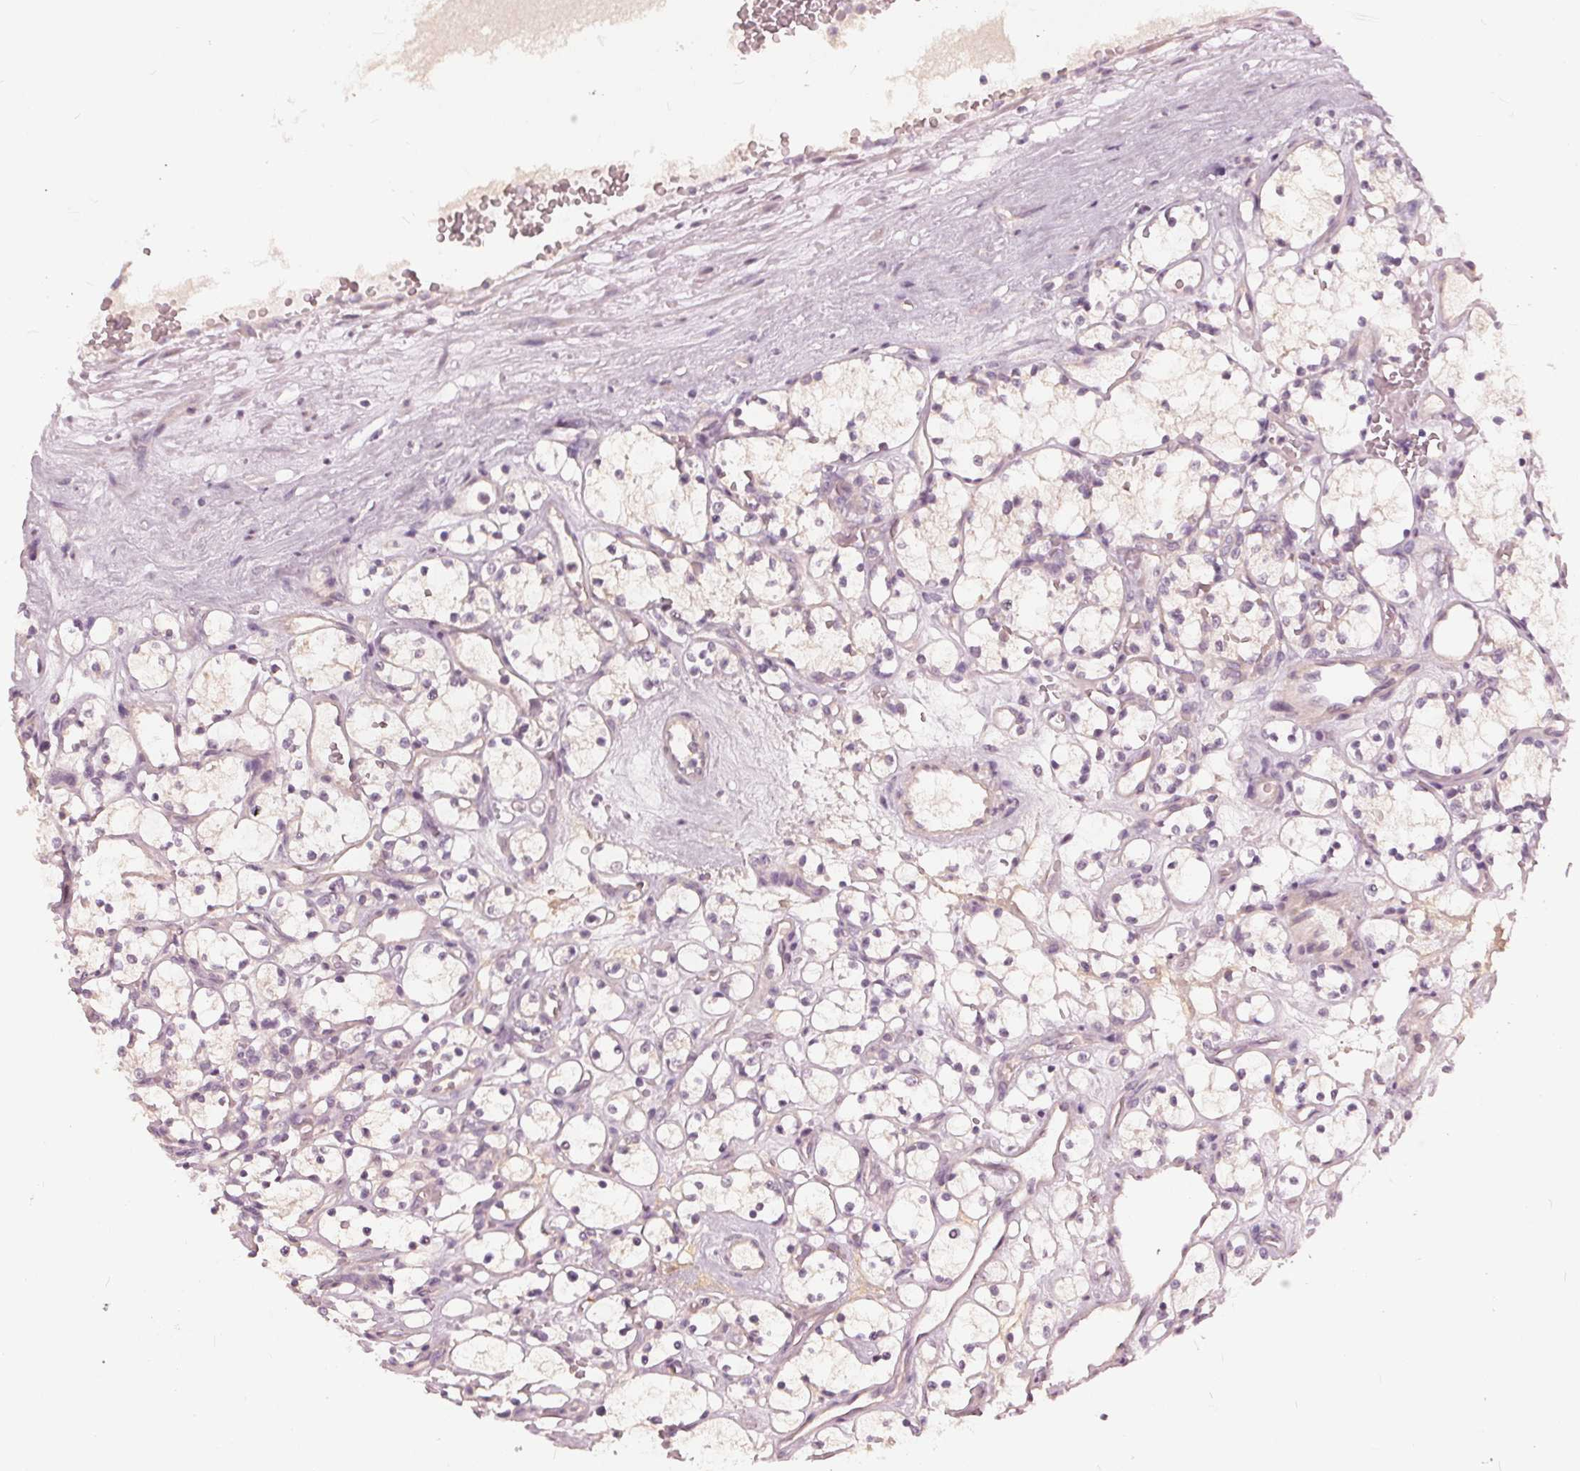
{"staining": {"intensity": "negative", "quantity": "none", "location": "none"}, "tissue": "renal cancer", "cell_type": "Tumor cells", "image_type": "cancer", "snomed": [{"axis": "morphology", "description": "Adenocarcinoma, NOS"}, {"axis": "topography", "description": "Kidney"}], "caption": "Immunohistochemistry (IHC) image of neoplastic tissue: human renal adenocarcinoma stained with DAB demonstrates no significant protein staining in tumor cells. Nuclei are stained in blue.", "gene": "KLK13", "patient": {"sex": "female", "age": 69}}